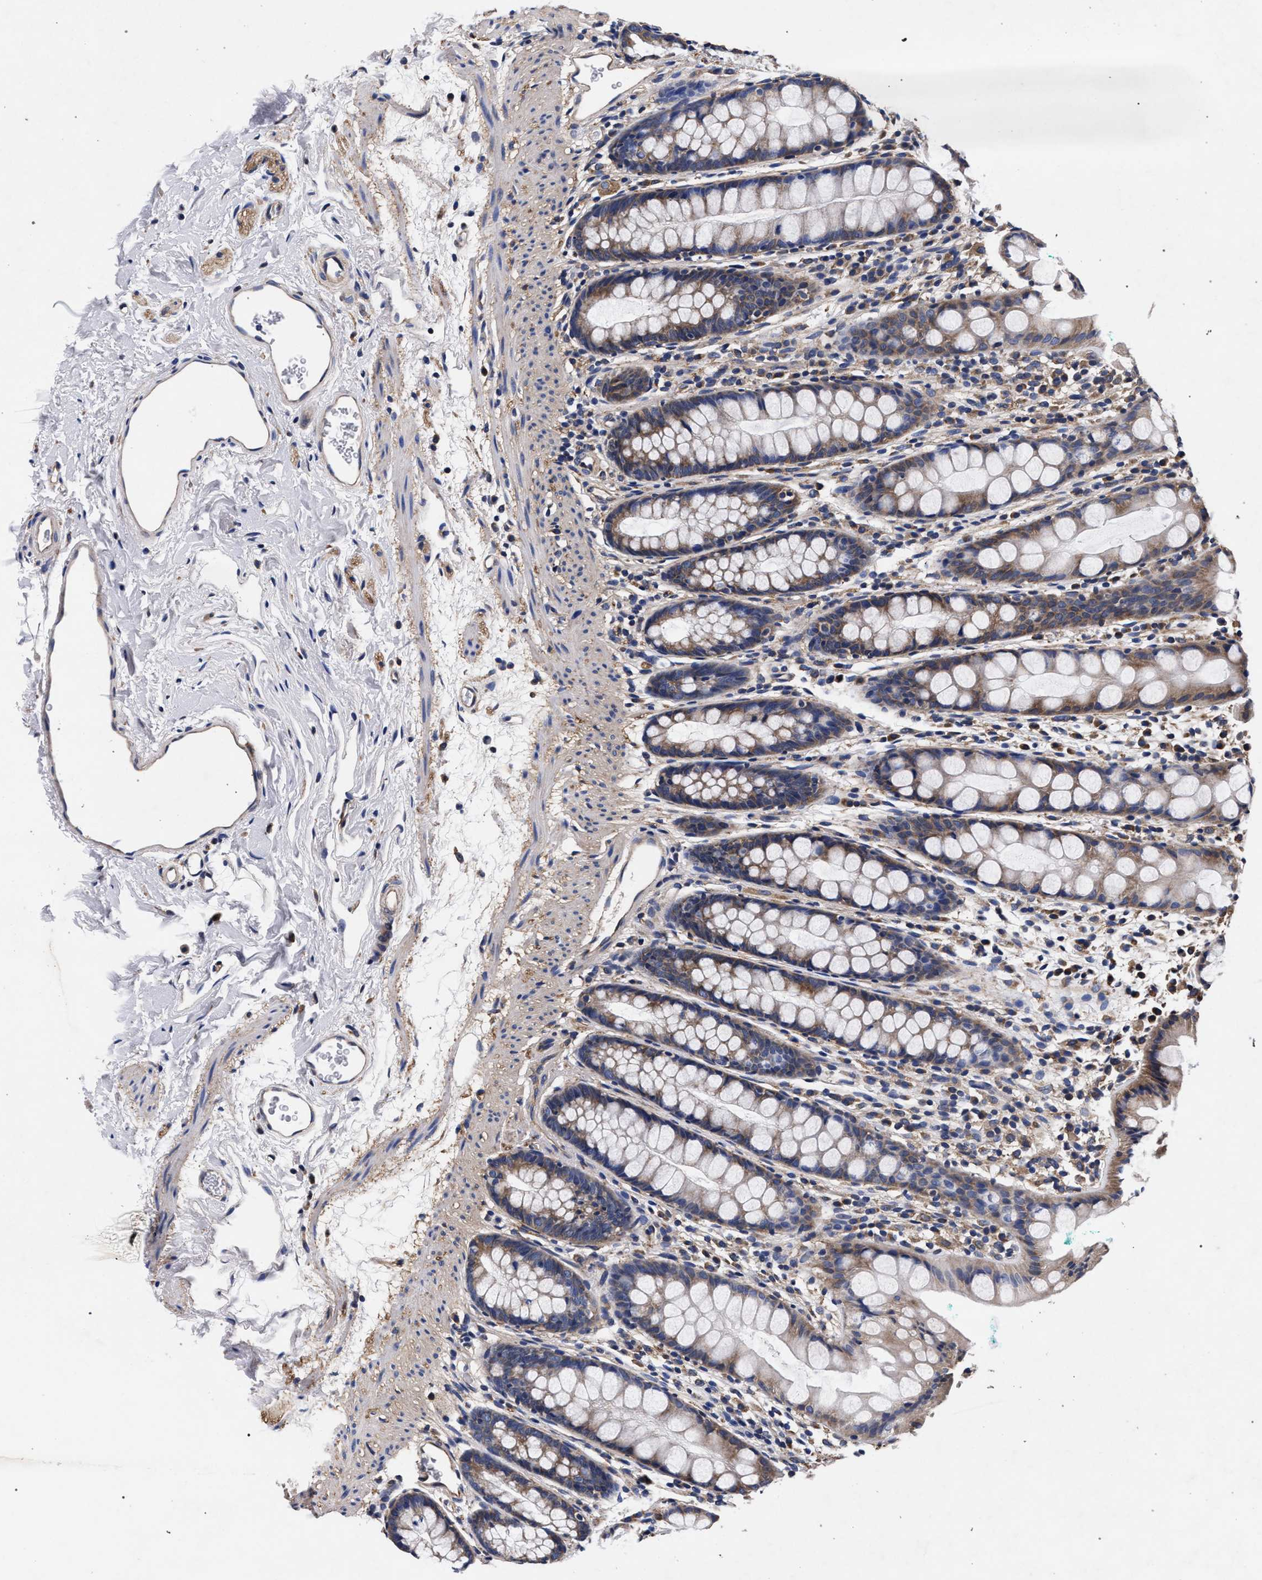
{"staining": {"intensity": "moderate", "quantity": ">75%", "location": "cytoplasmic/membranous"}, "tissue": "rectum", "cell_type": "Glandular cells", "image_type": "normal", "snomed": [{"axis": "morphology", "description": "Normal tissue, NOS"}, {"axis": "topography", "description": "Rectum"}], "caption": "Rectum stained with immunohistochemistry (IHC) shows moderate cytoplasmic/membranous expression in about >75% of glandular cells. (Stains: DAB (3,3'-diaminobenzidine) in brown, nuclei in blue, Microscopy: brightfield microscopy at high magnification).", "gene": "CFAP95", "patient": {"sex": "female", "age": 65}}